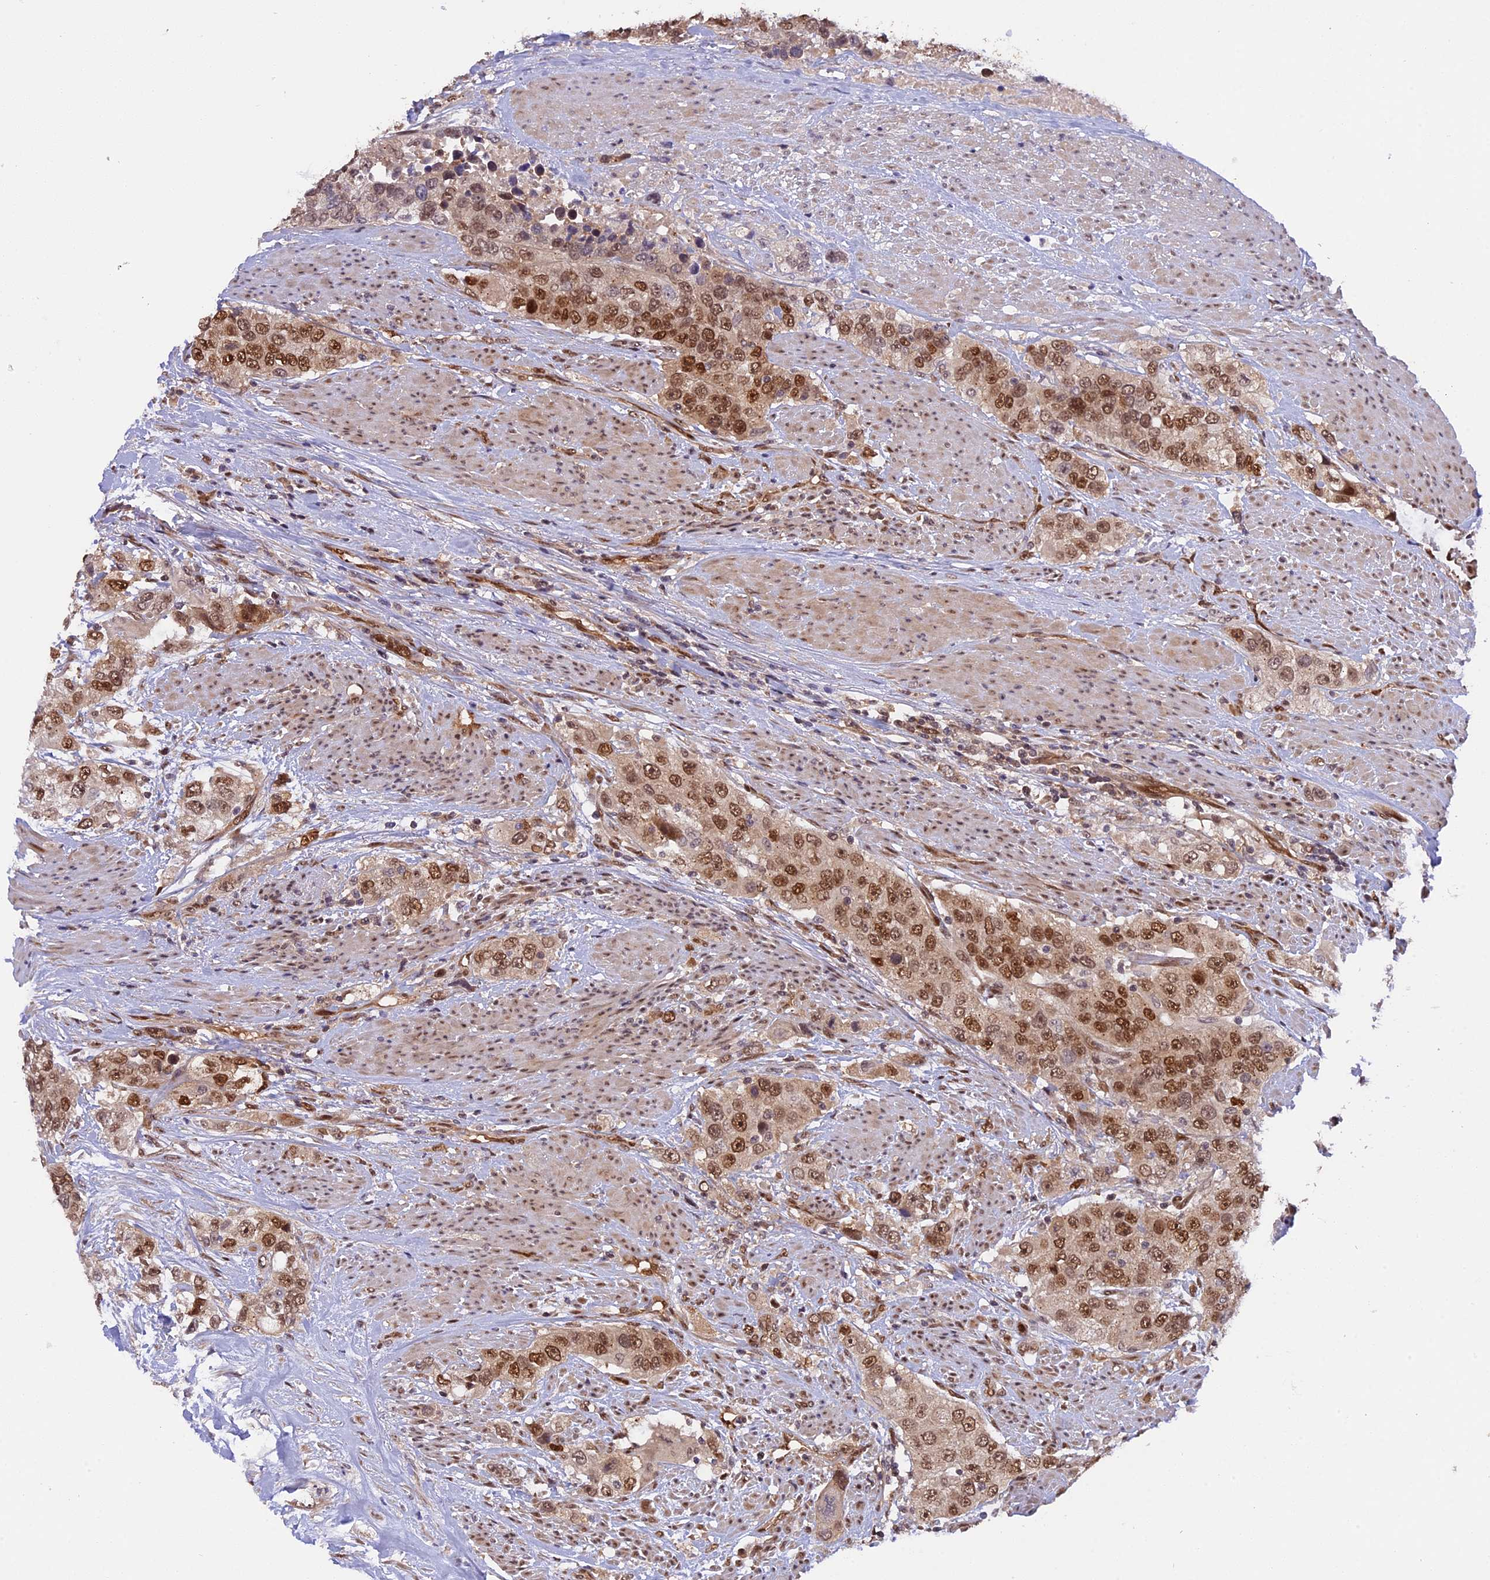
{"staining": {"intensity": "moderate", "quantity": ">75%", "location": "nuclear"}, "tissue": "urothelial cancer", "cell_type": "Tumor cells", "image_type": "cancer", "snomed": [{"axis": "morphology", "description": "Urothelial carcinoma, High grade"}, {"axis": "topography", "description": "Urinary bladder"}], "caption": "Immunohistochemistry (IHC) (DAB (3,3'-diaminobenzidine)) staining of urothelial cancer reveals moderate nuclear protein staining in approximately >75% of tumor cells.", "gene": "ZNF428", "patient": {"sex": "female", "age": 80}}